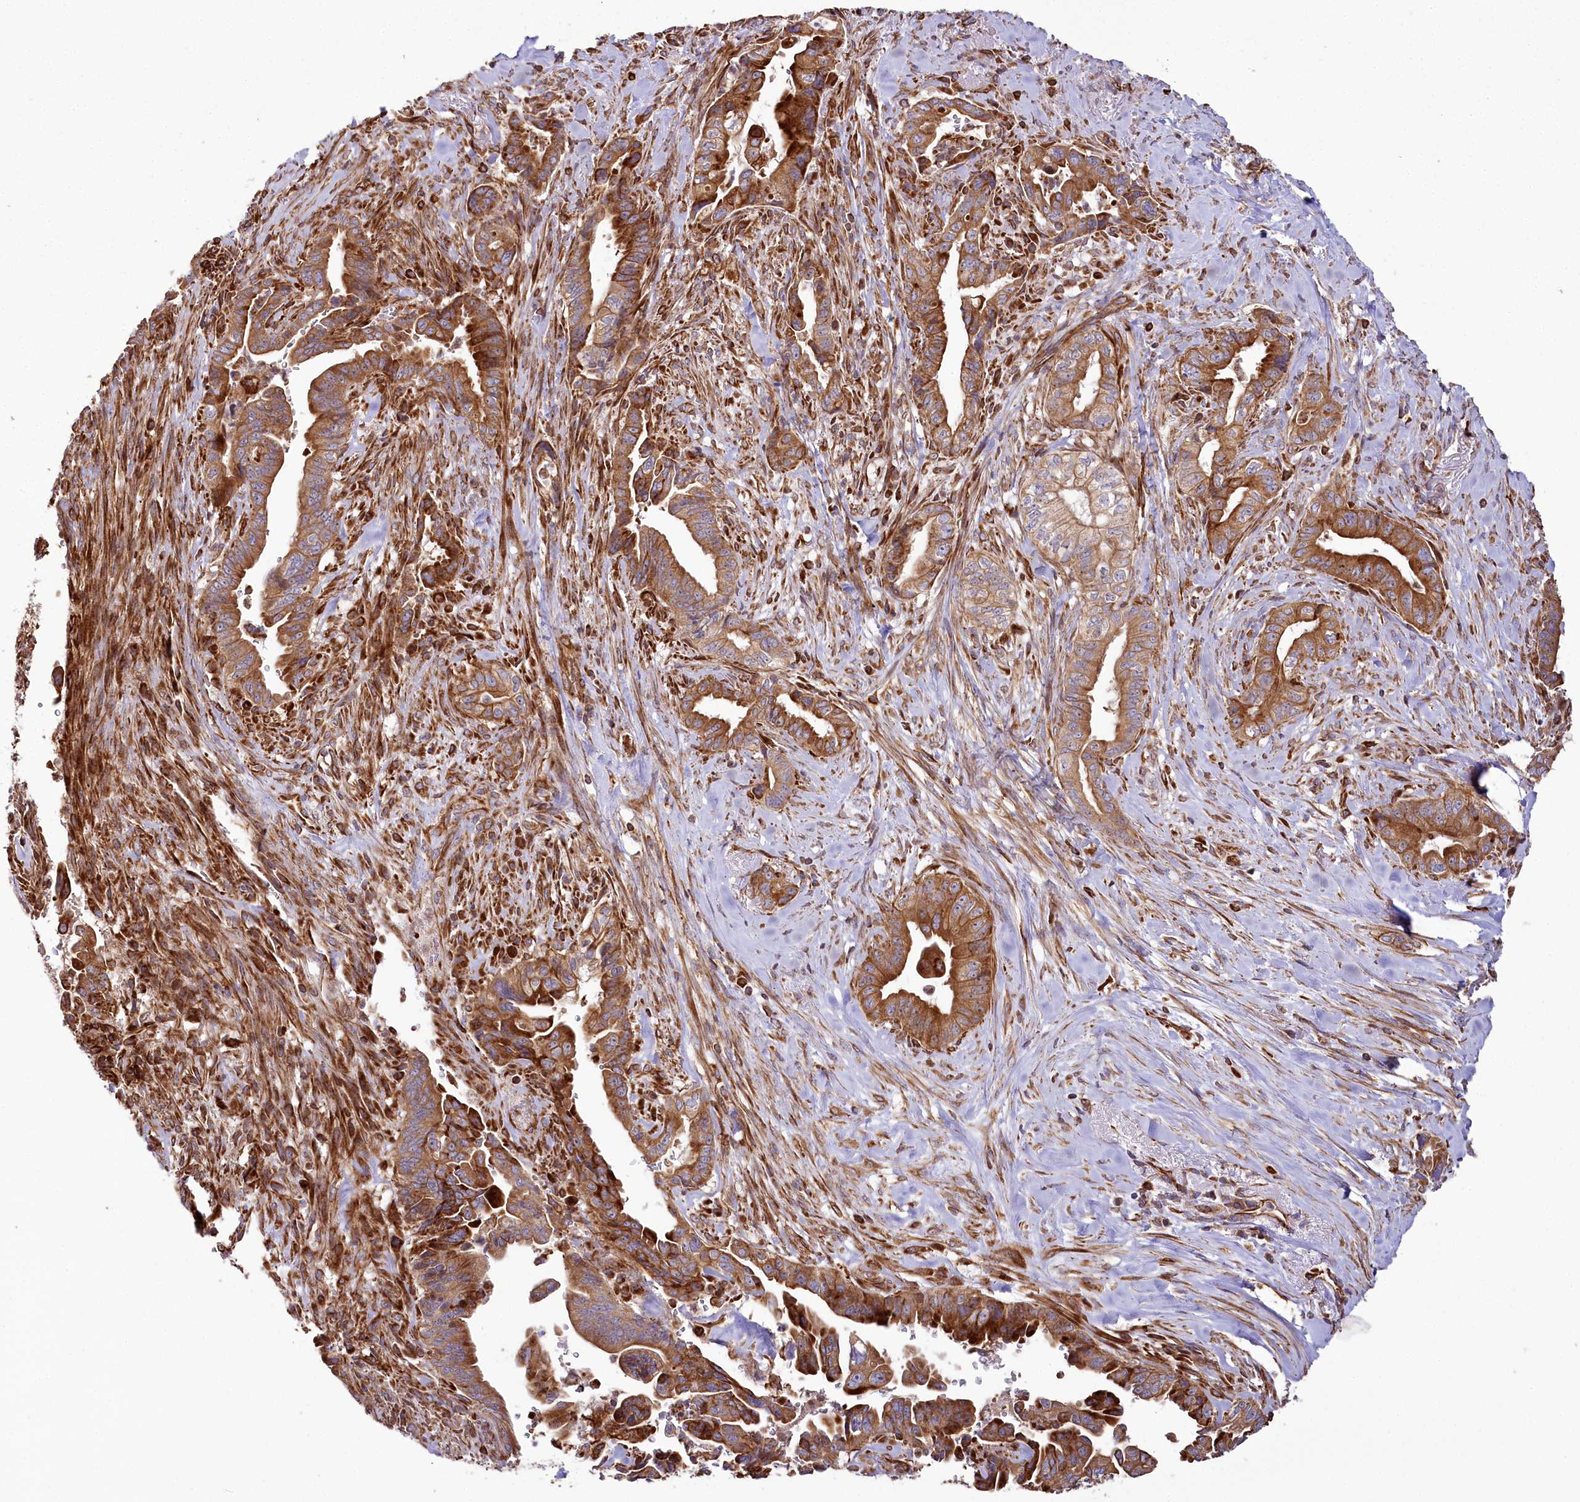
{"staining": {"intensity": "strong", "quantity": ">75%", "location": "cytoplasmic/membranous"}, "tissue": "pancreatic cancer", "cell_type": "Tumor cells", "image_type": "cancer", "snomed": [{"axis": "morphology", "description": "Adenocarcinoma, NOS"}, {"axis": "topography", "description": "Pancreas"}], "caption": "A high-resolution micrograph shows immunohistochemistry staining of pancreatic cancer (adenocarcinoma), which exhibits strong cytoplasmic/membranous expression in approximately >75% of tumor cells.", "gene": "THUMPD3", "patient": {"sex": "male", "age": 70}}